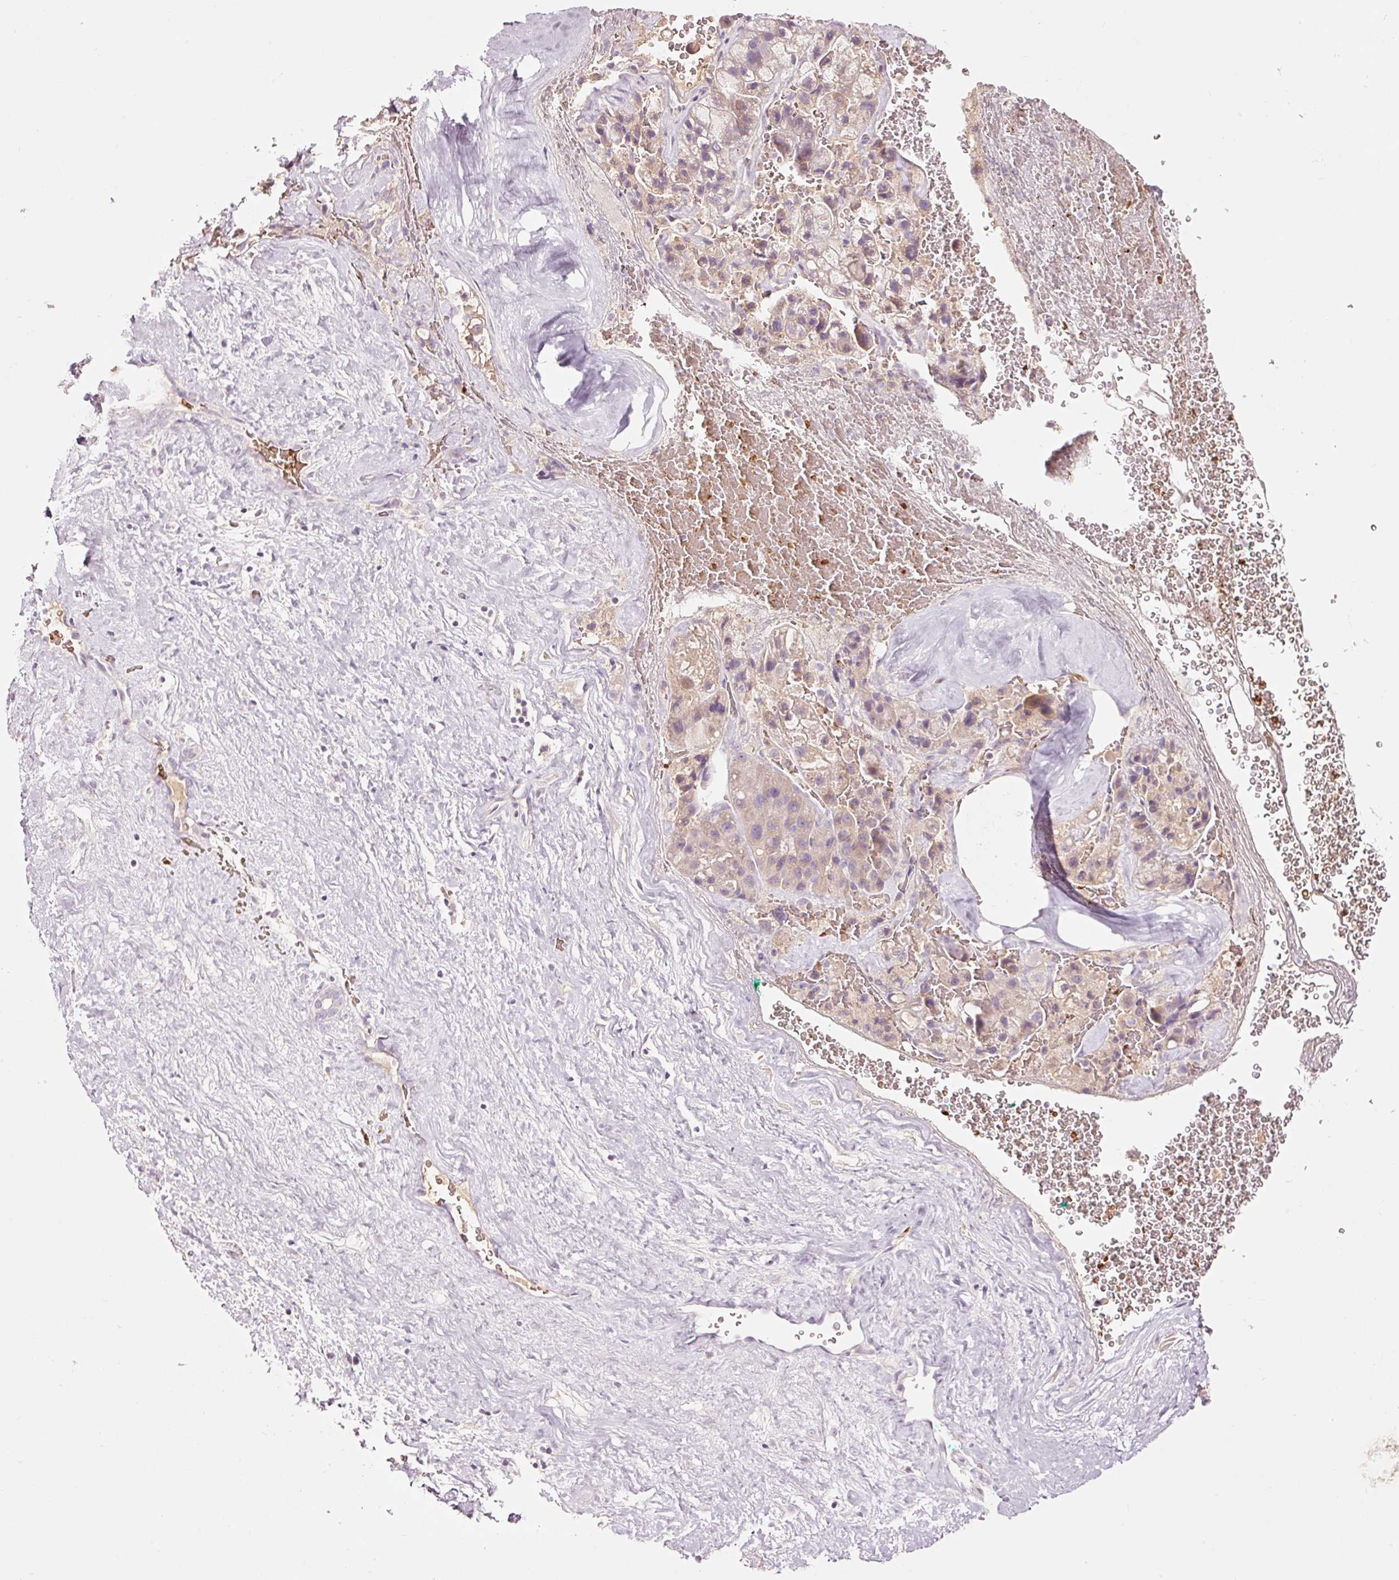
{"staining": {"intensity": "weak", "quantity": ">75%", "location": "cytoplasmic/membranous"}, "tissue": "liver cancer", "cell_type": "Tumor cells", "image_type": "cancer", "snomed": [{"axis": "morphology", "description": "Normal tissue, NOS"}, {"axis": "morphology", "description": "Carcinoma, Hepatocellular, NOS"}, {"axis": "topography", "description": "Liver"}], "caption": "An image of hepatocellular carcinoma (liver) stained for a protein exhibits weak cytoplasmic/membranous brown staining in tumor cells.", "gene": "LDHAL6B", "patient": {"sex": "male", "age": 57}}